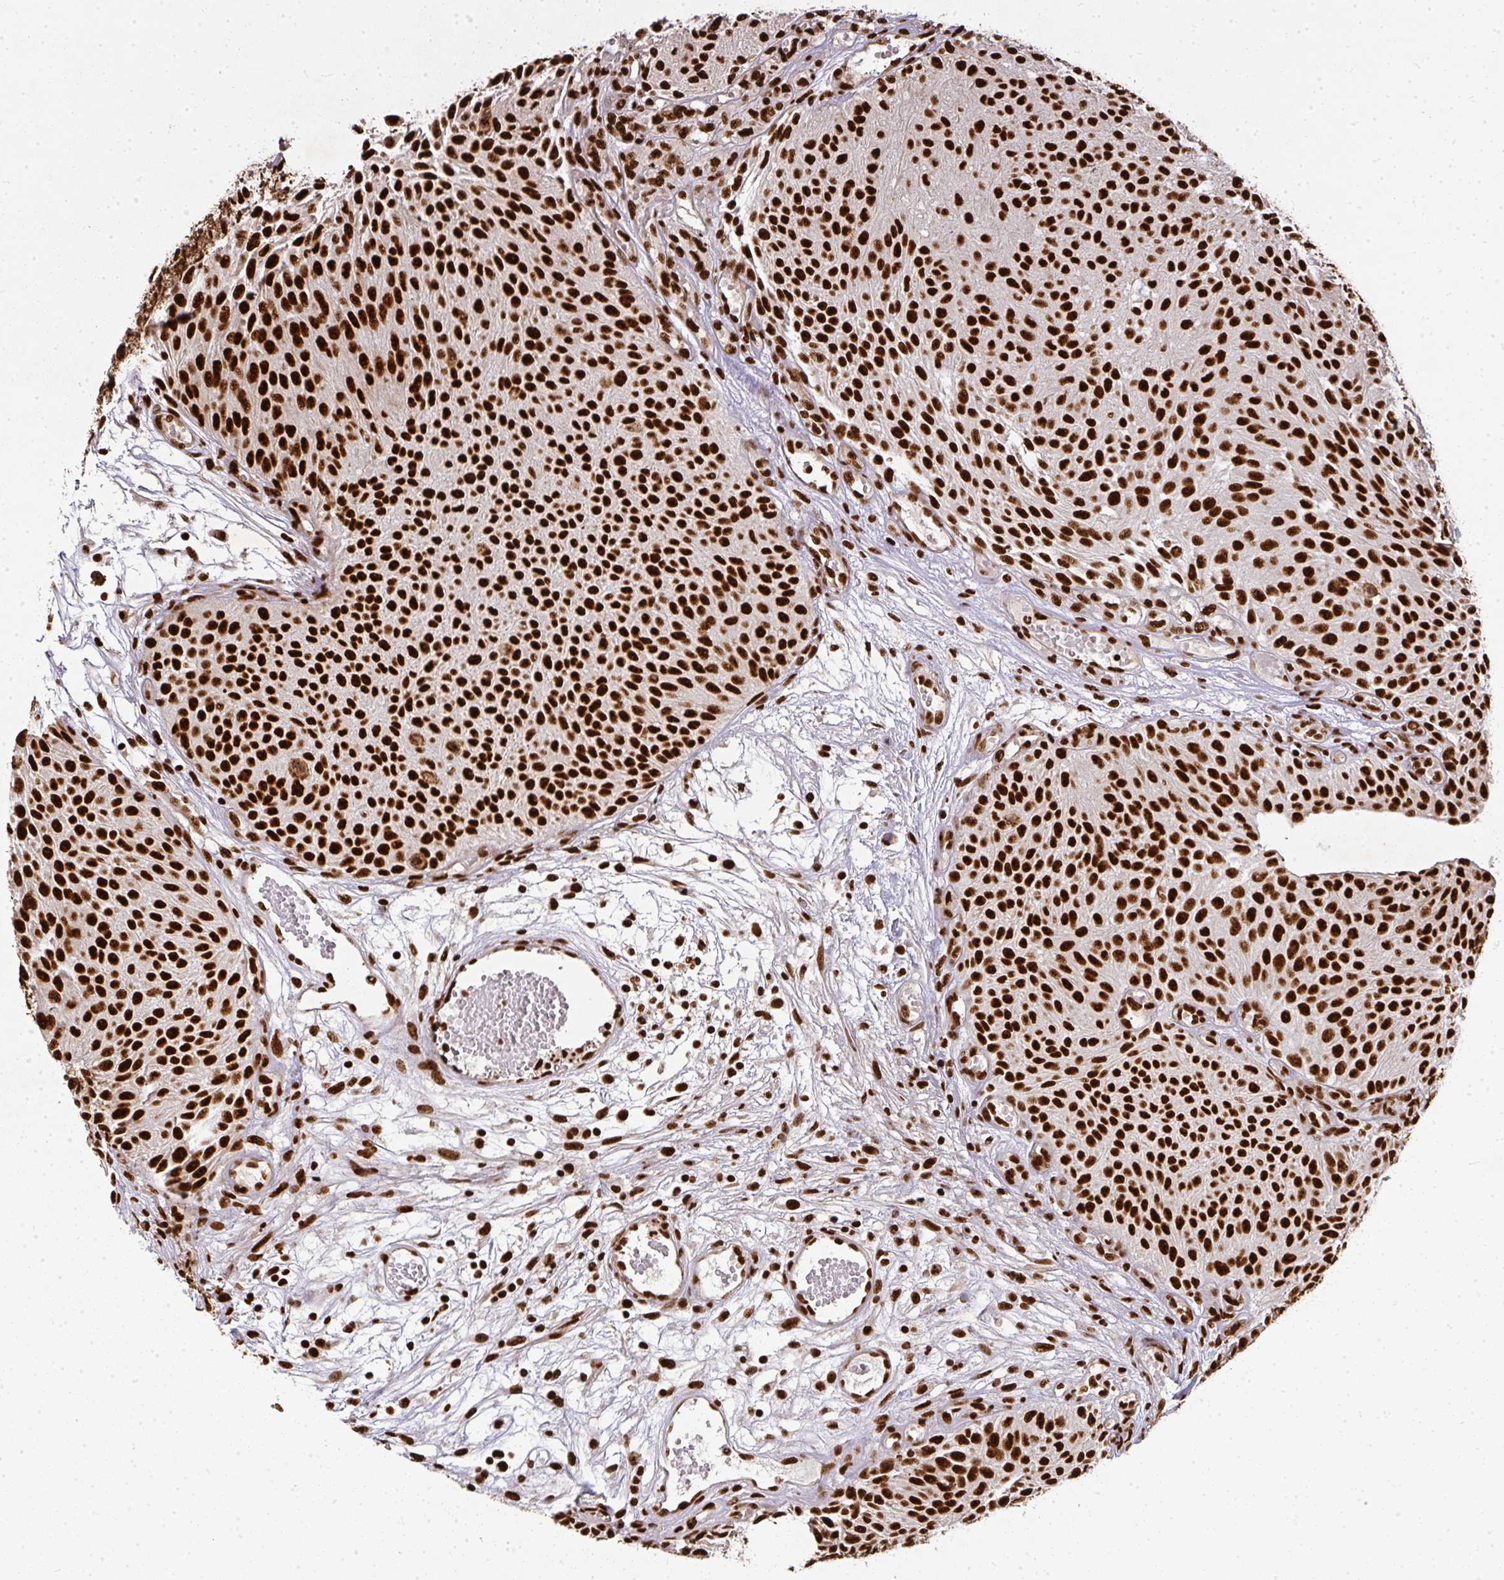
{"staining": {"intensity": "strong", "quantity": ">75%", "location": "nuclear"}, "tissue": "urothelial cancer", "cell_type": "Tumor cells", "image_type": "cancer", "snomed": [{"axis": "morphology", "description": "Urothelial carcinoma, NOS"}, {"axis": "topography", "description": "Urinary bladder"}], "caption": "Immunohistochemical staining of transitional cell carcinoma shows strong nuclear protein staining in about >75% of tumor cells. (Stains: DAB (3,3'-diaminobenzidine) in brown, nuclei in blue, Microscopy: brightfield microscopy at high magnification).", "gene": "U2AF1", "patient": {"sex": "male", "age": 84}}